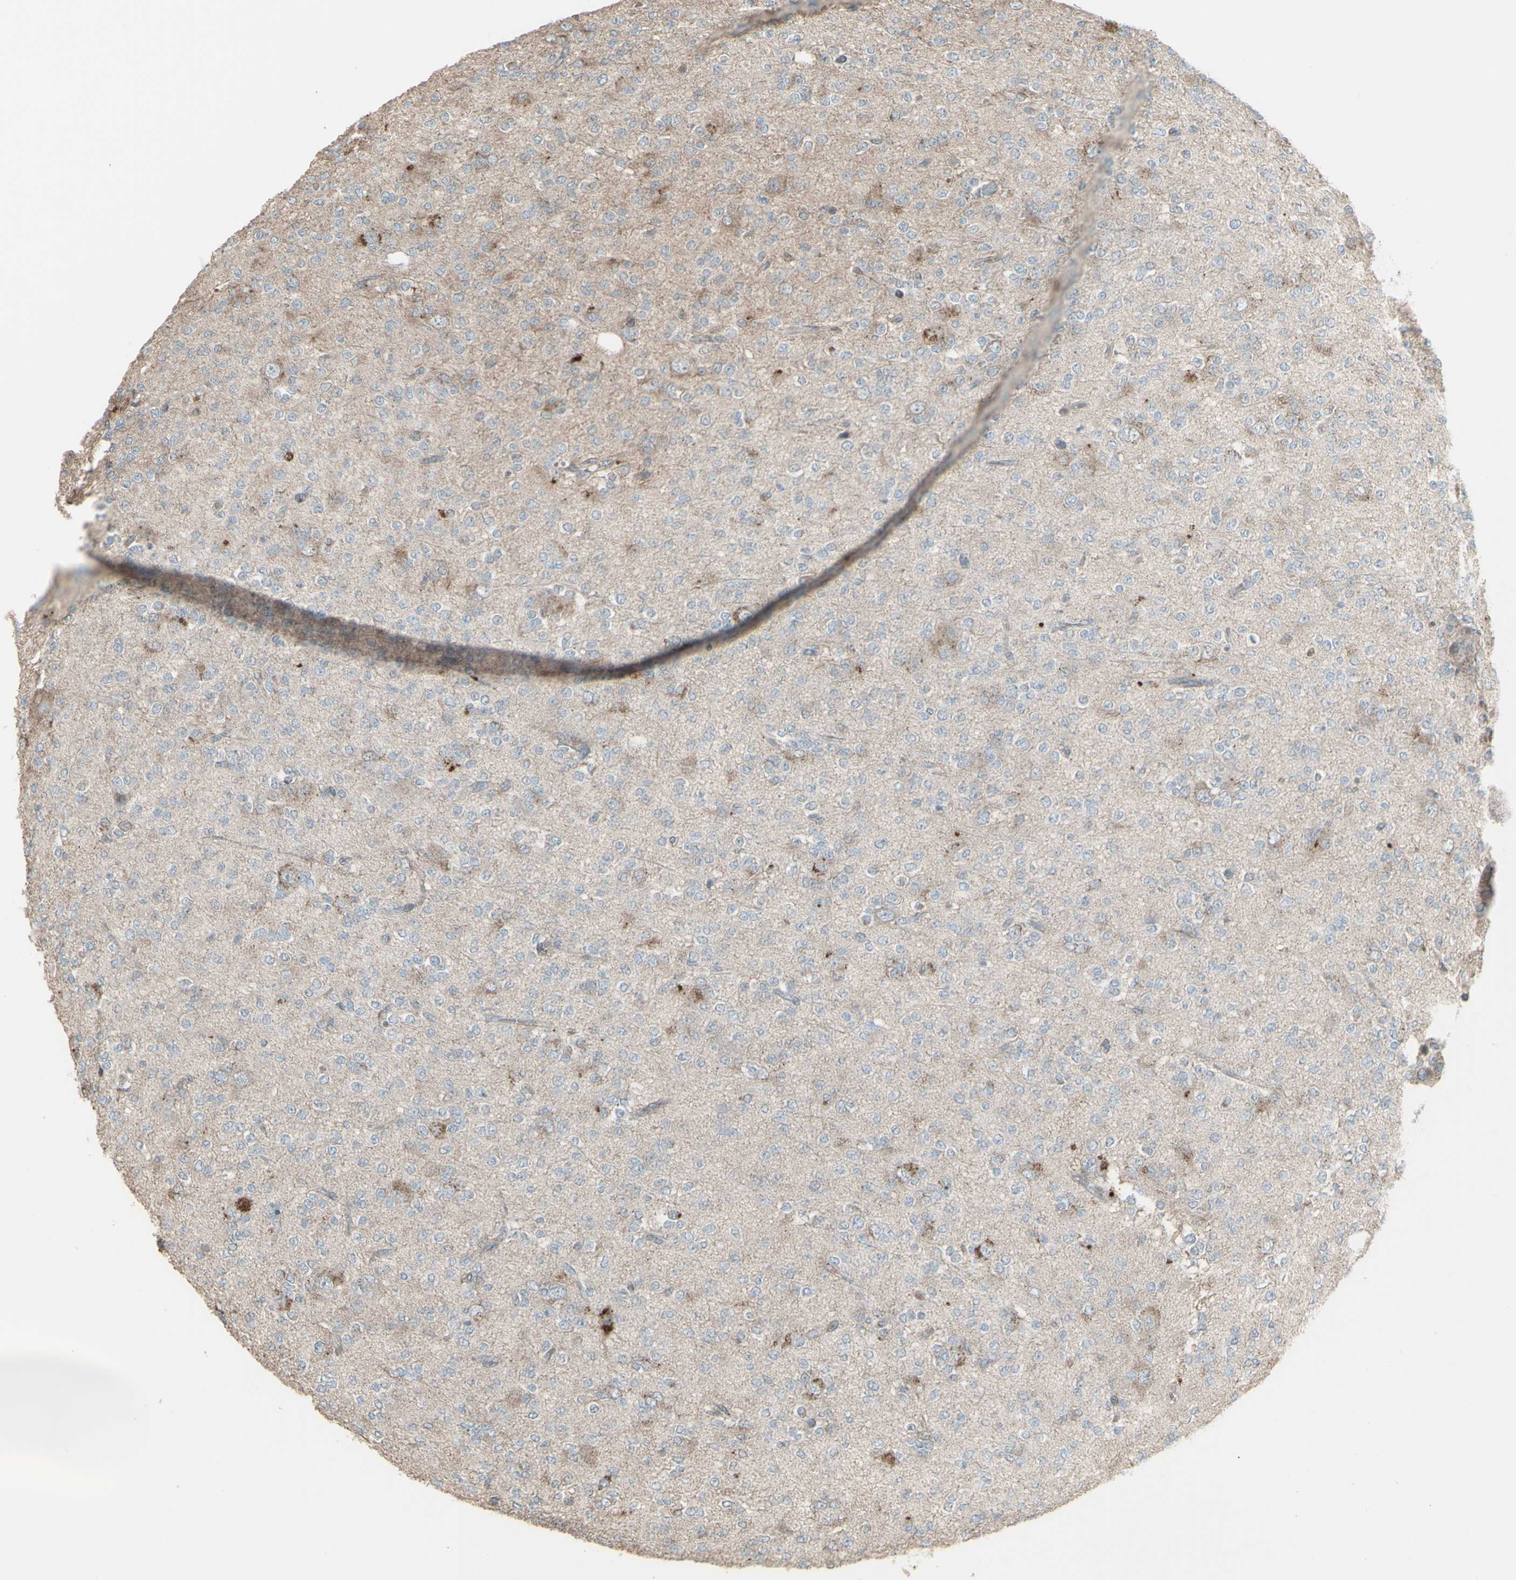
{"staining": {"intensity": "moderate", "quantity": "<25%", "location": "cytoplasmic/membranous"}, "tissue": "glioma", "cell_type": "Tumor cells", "image_type": "cancer", "snomed": [{"axis": "morphology", "description": "Glioma, malignant, Low grade"}, {"axis": "topography", "description": "Brain"}], "caption": "Protein expression analysis of human malignant low-grade glioma reveals moderate cytoplasmic/membranous staining in about <25% of tumor cells.", "gene": "RNASEL", "patient": {"sex": "male", "age": 38}}